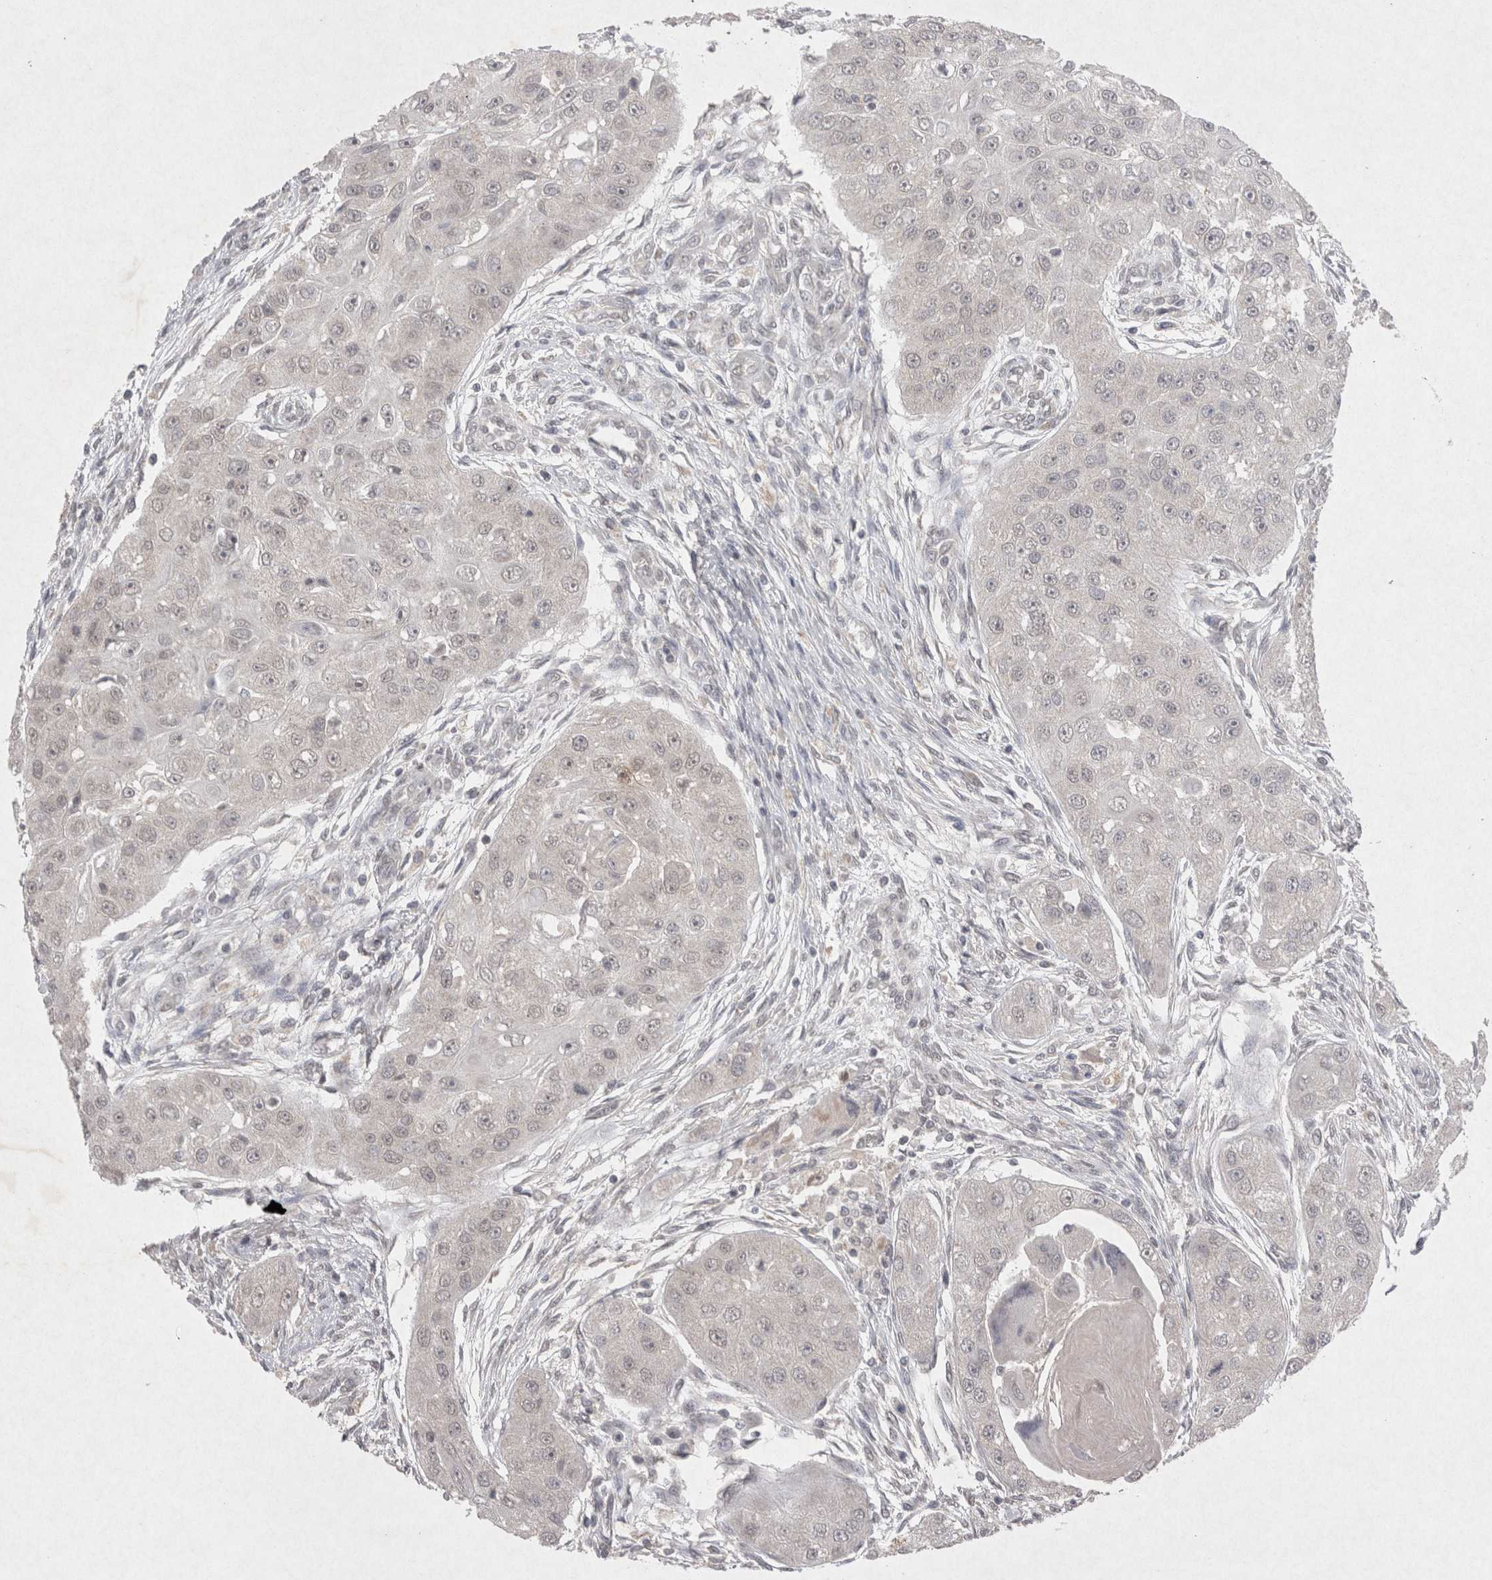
{"staining": {"intensity": "negative", "quantity": "none", "location": "none"}, "tissue": "head and neck cancer", "cell_type": "Tumor cells", "image_type": "cancer", "snomed": [{"axis": "morphology", "description": "Normal tissue, NOS"}, {"axis": "morphology", "description": "Squamous cell carcinoma, NOS"}, {"axis": "topography", "description": "Skeletal muscle"}, {"axis": "topography", "description": "Head-Neck"}], "caption": "Tumor cells are negative for protein expression in human head and neck squamous cell carcinoma.", "gene": "LYVE1", "patient": {"sex": "male", "age": 51}}